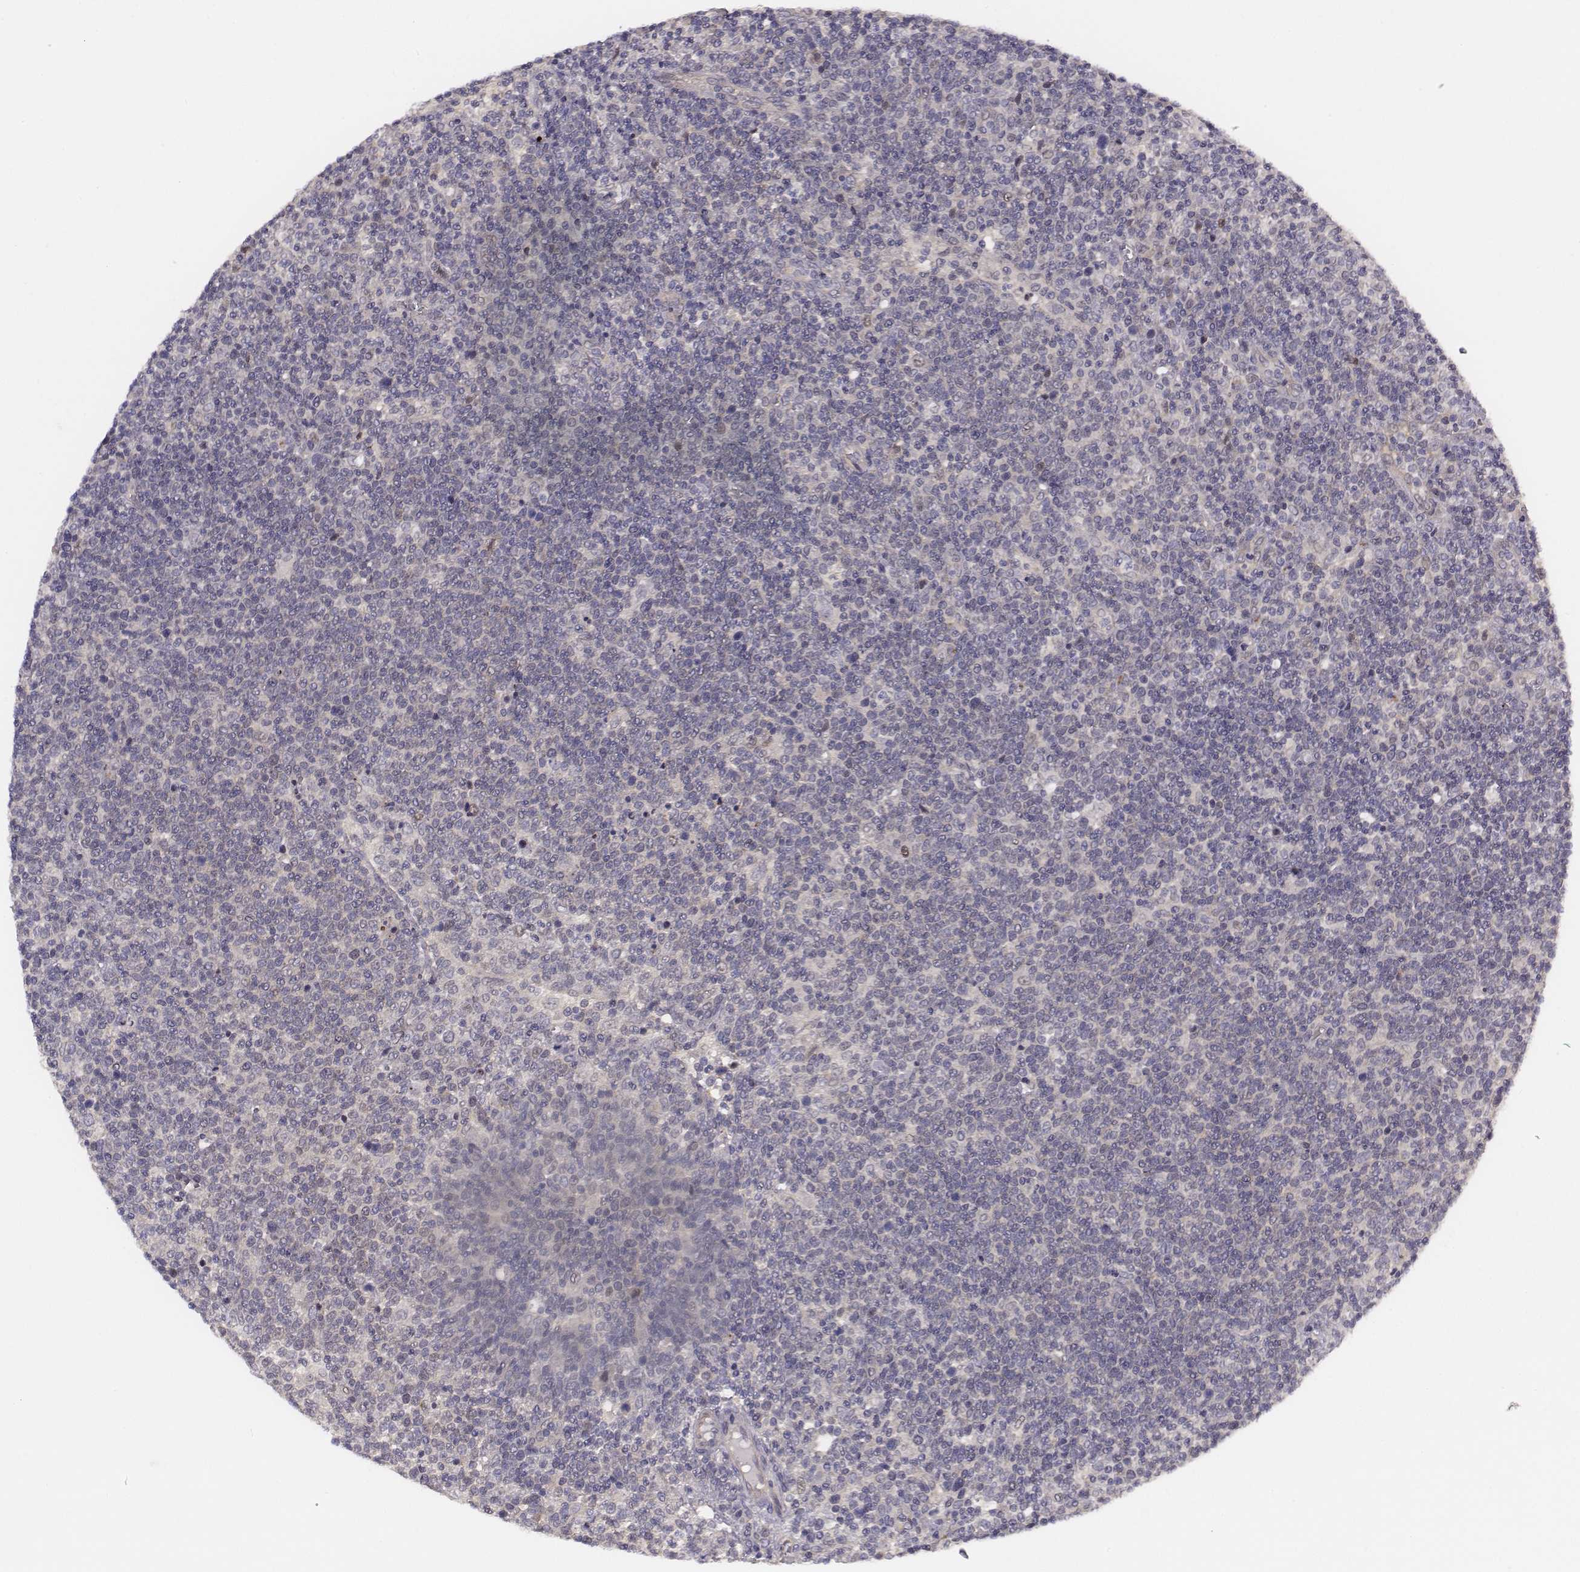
{"staining": {"intensity": "negative", "quantity": "none", "location": "none"}, "tissue": "lymphoma", "cell_type": "Tumor cells", "image_type": "cancer", "snomed": [{"axis": "morphology", "description": "Malignant lymphoma, non-Hodgkin's type, High grade"}, {"axis": "topography", "description": "Lymph node"}], "caption": "A high-resolution histopathology image shows immunohistochemistry staining of lymphoma, which demonstrates no significant positivity in tumor cells.", "gene": "SMURF2", "patient": {"sex": "male", "age": 61}}